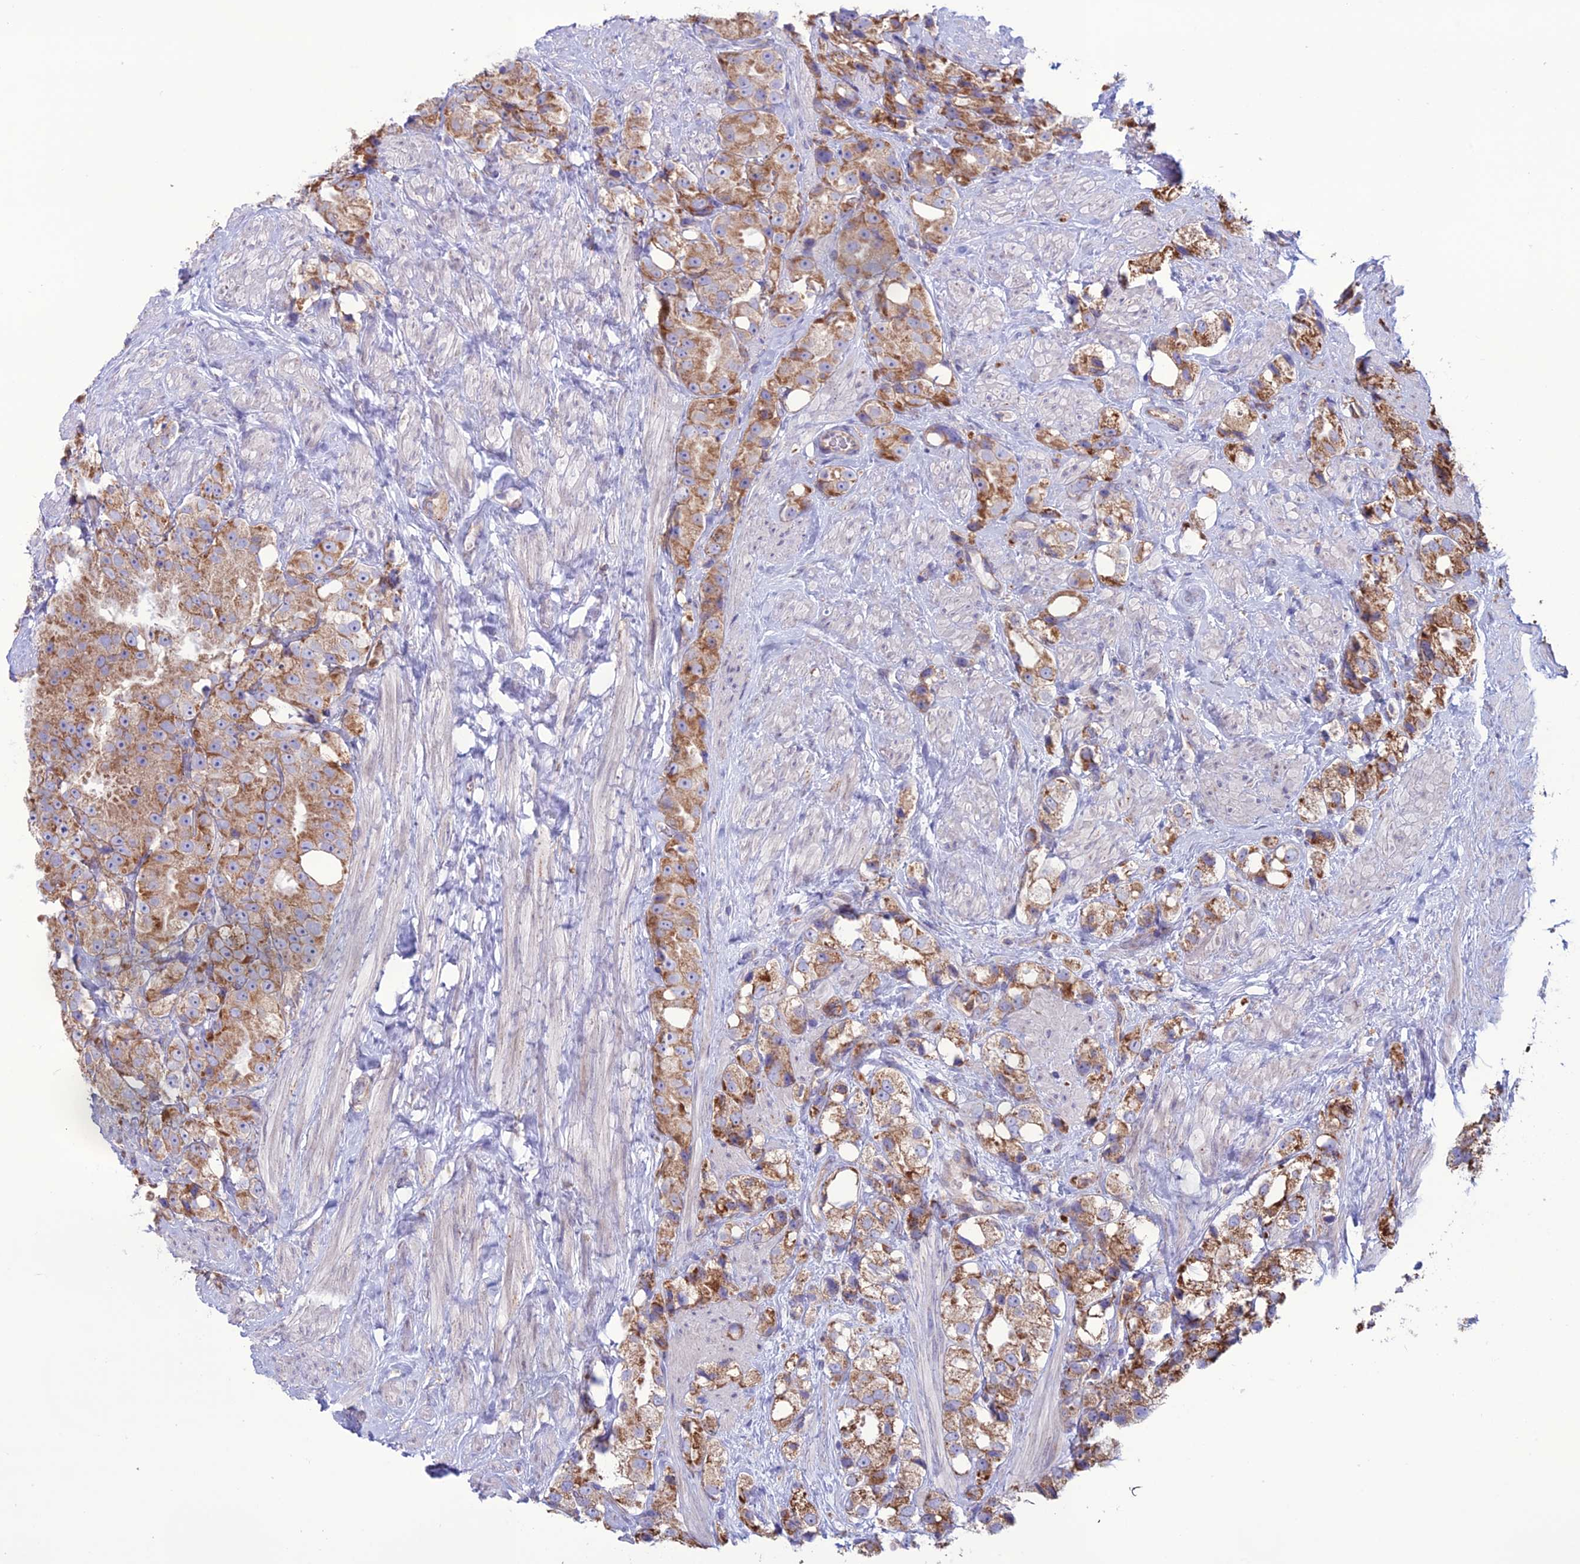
{"staining": {"intensity": "strong", "quantity": ">75%", "location": "cytoplasmic/membranous"}, "tissue": "prostate cancer", "cell_type": "Tumor cells", "image_type": "cancer", "snomed": [{"axis": "morphology", "description": "Adenocarcinoma, NOS"}, {"axis": "topography", "description": "Prostate"}], "caption": "IHC of prostate cancer reveals high levels of strong cytoplasmic/membranous positivity in approximately >75% of tumor cells.", "gene": "CLCN7", "patient": {"sex": "male", "age": 79}}